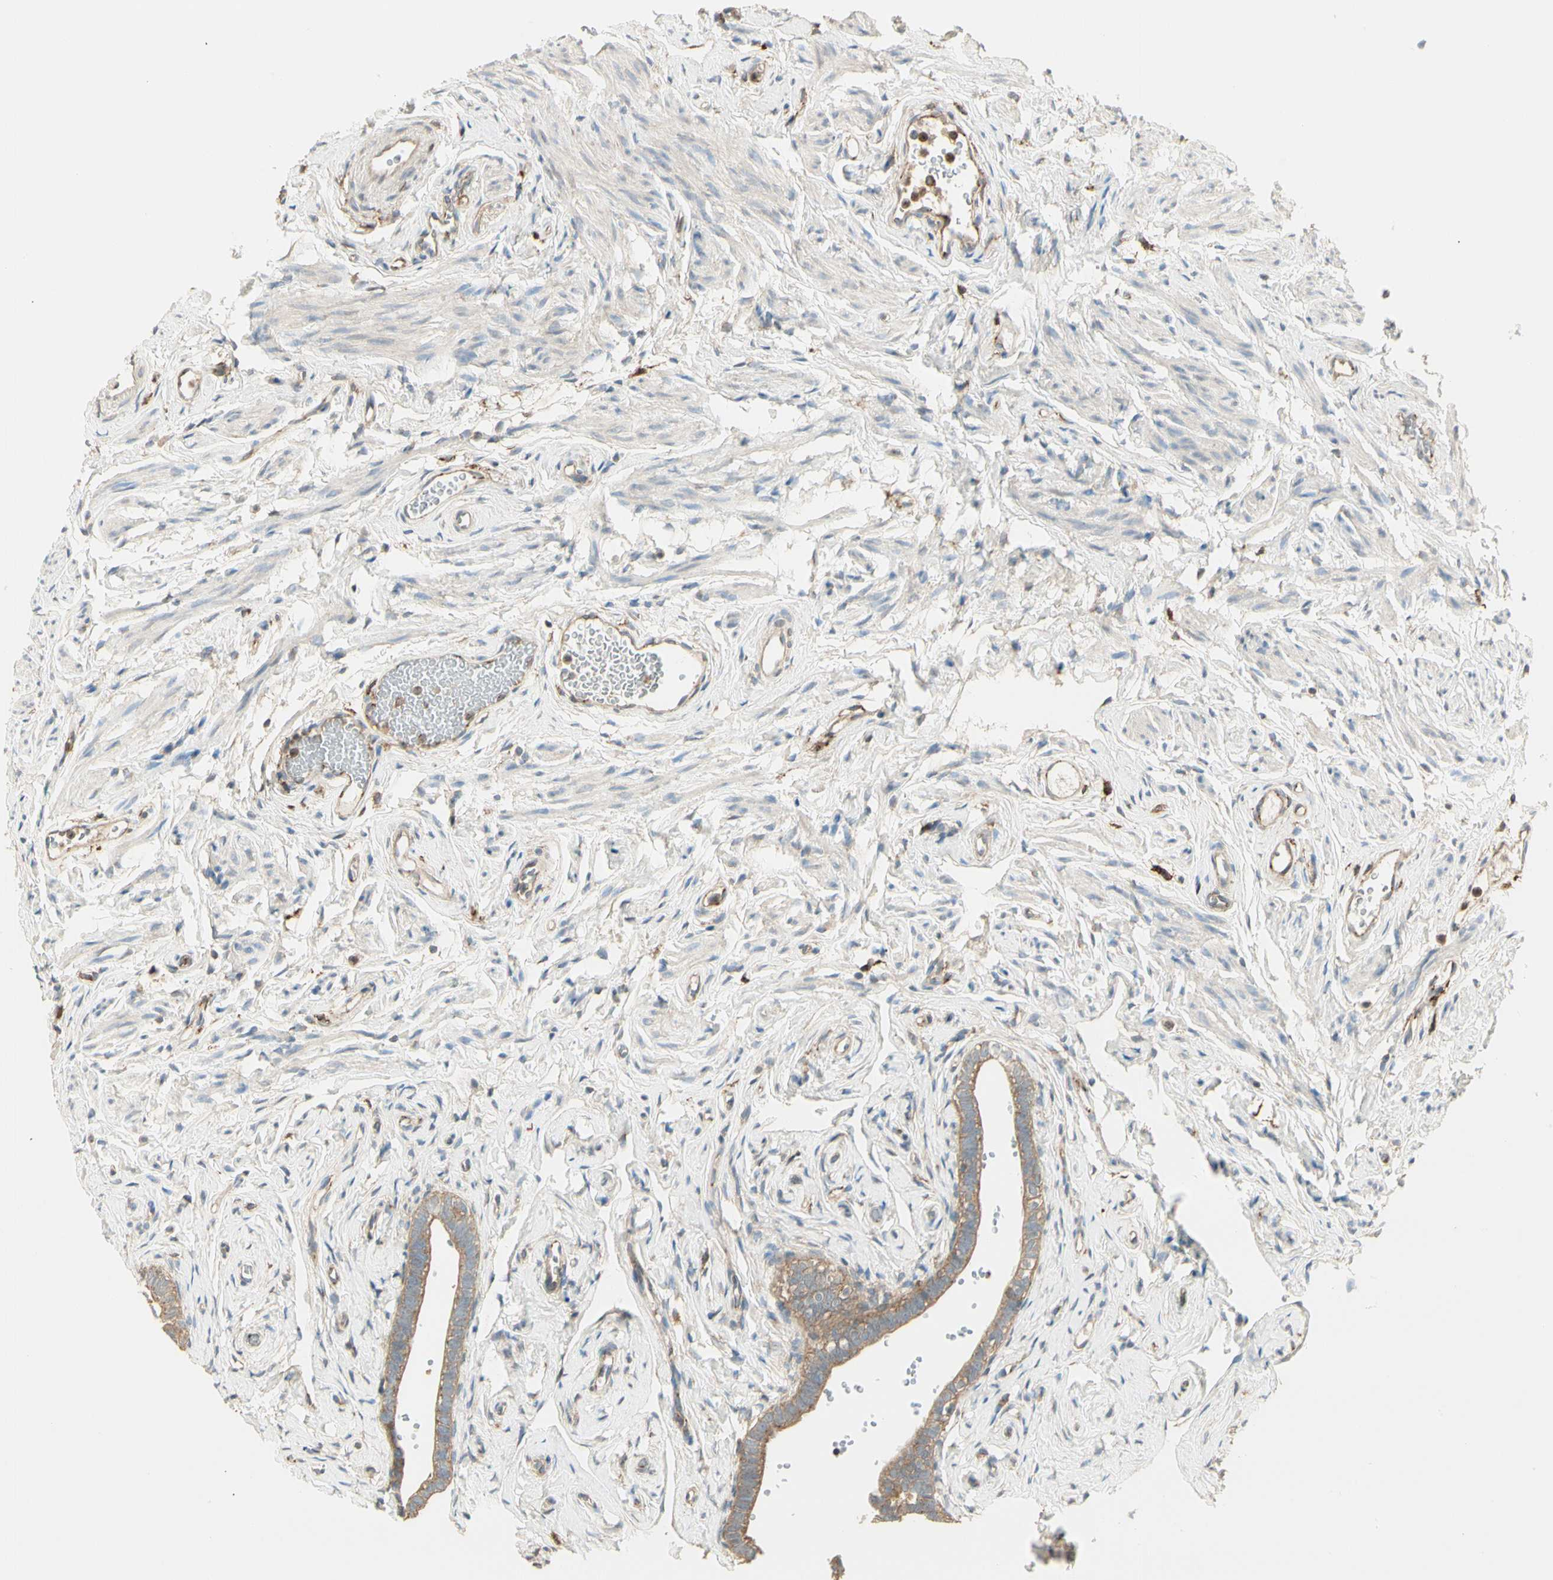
{"staining": {"intensity": "weak", "quantity": ">75%", "location": "cytoplasmic/membranous"}, "tissue": "fallopian tube", "cell_type": "Glandular cells", "image_type": "normal", "snomed": [{"axis": "morphology", "description": "Normal tissue, NOS"}, {"axis": "topography", "description": "Fallopian tube"}], "caption": "Immunohistochemical staining of unremarkable fallopian tube reveals weak cytoplasmic/membranous protein staining in approximately >75% of glandular cells.", "gene": "AGFG1", "patient": {"sex": "female", "age": 71}}